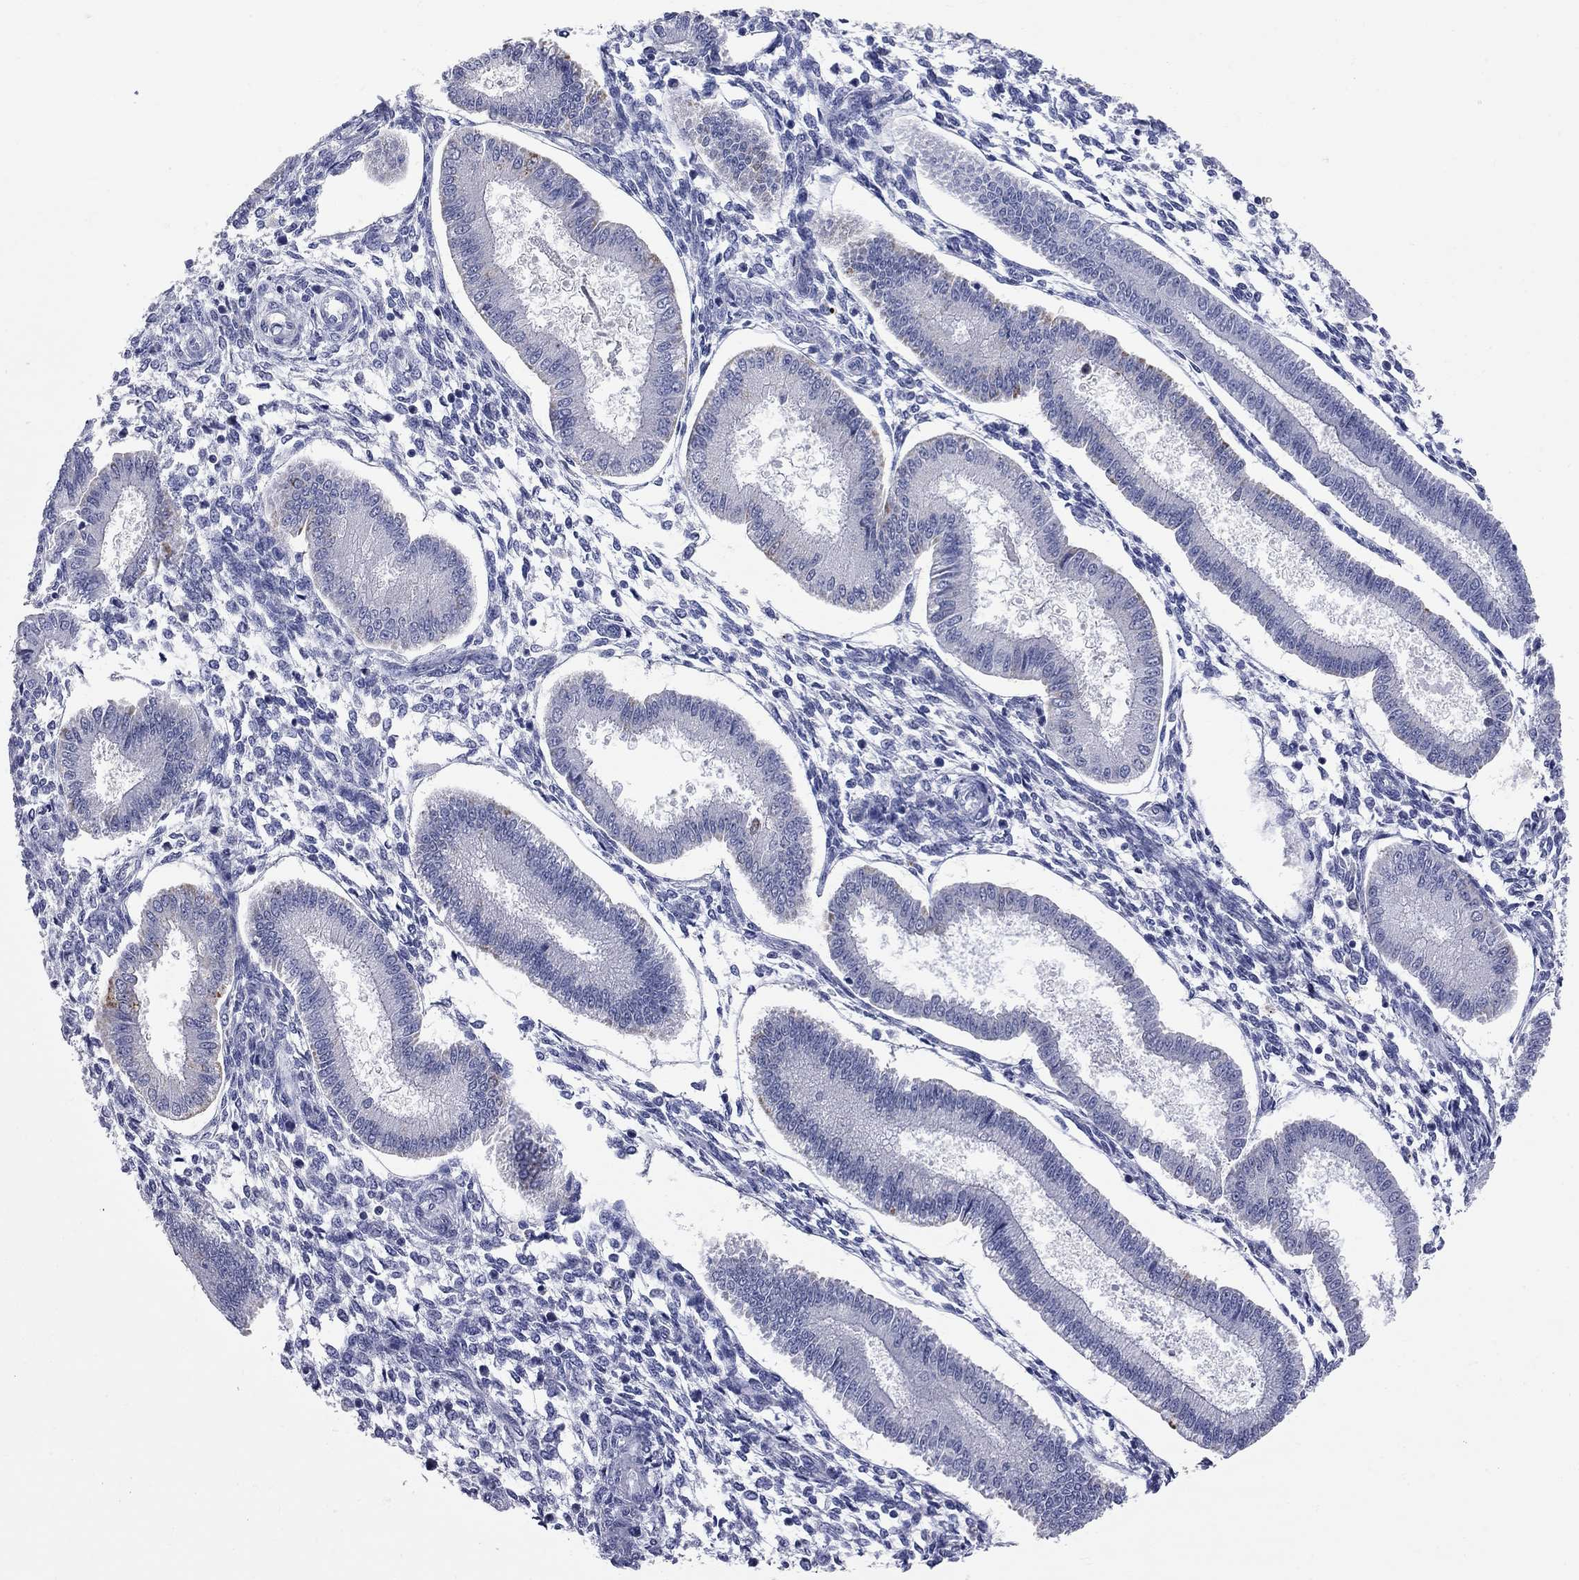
{"staining": {"intensity": "negative", "quantity": "none", "location": "none"}, "tissue": "endometrium", "cell_type": "Cells in endometrial stroma", "image_type": "normal", "snomed": [{"axis": "morphology", "description": "Normal tissue, NOS"}, {"axis": "topography", "description": "Endometrium"}], "caption": "This is an immunohistochemistry image of normal human endometrium. There is no positivity in cells in endometrial stroma.", "gene": "FAM221B", "patient": {"sex": "female", "age": 43}}